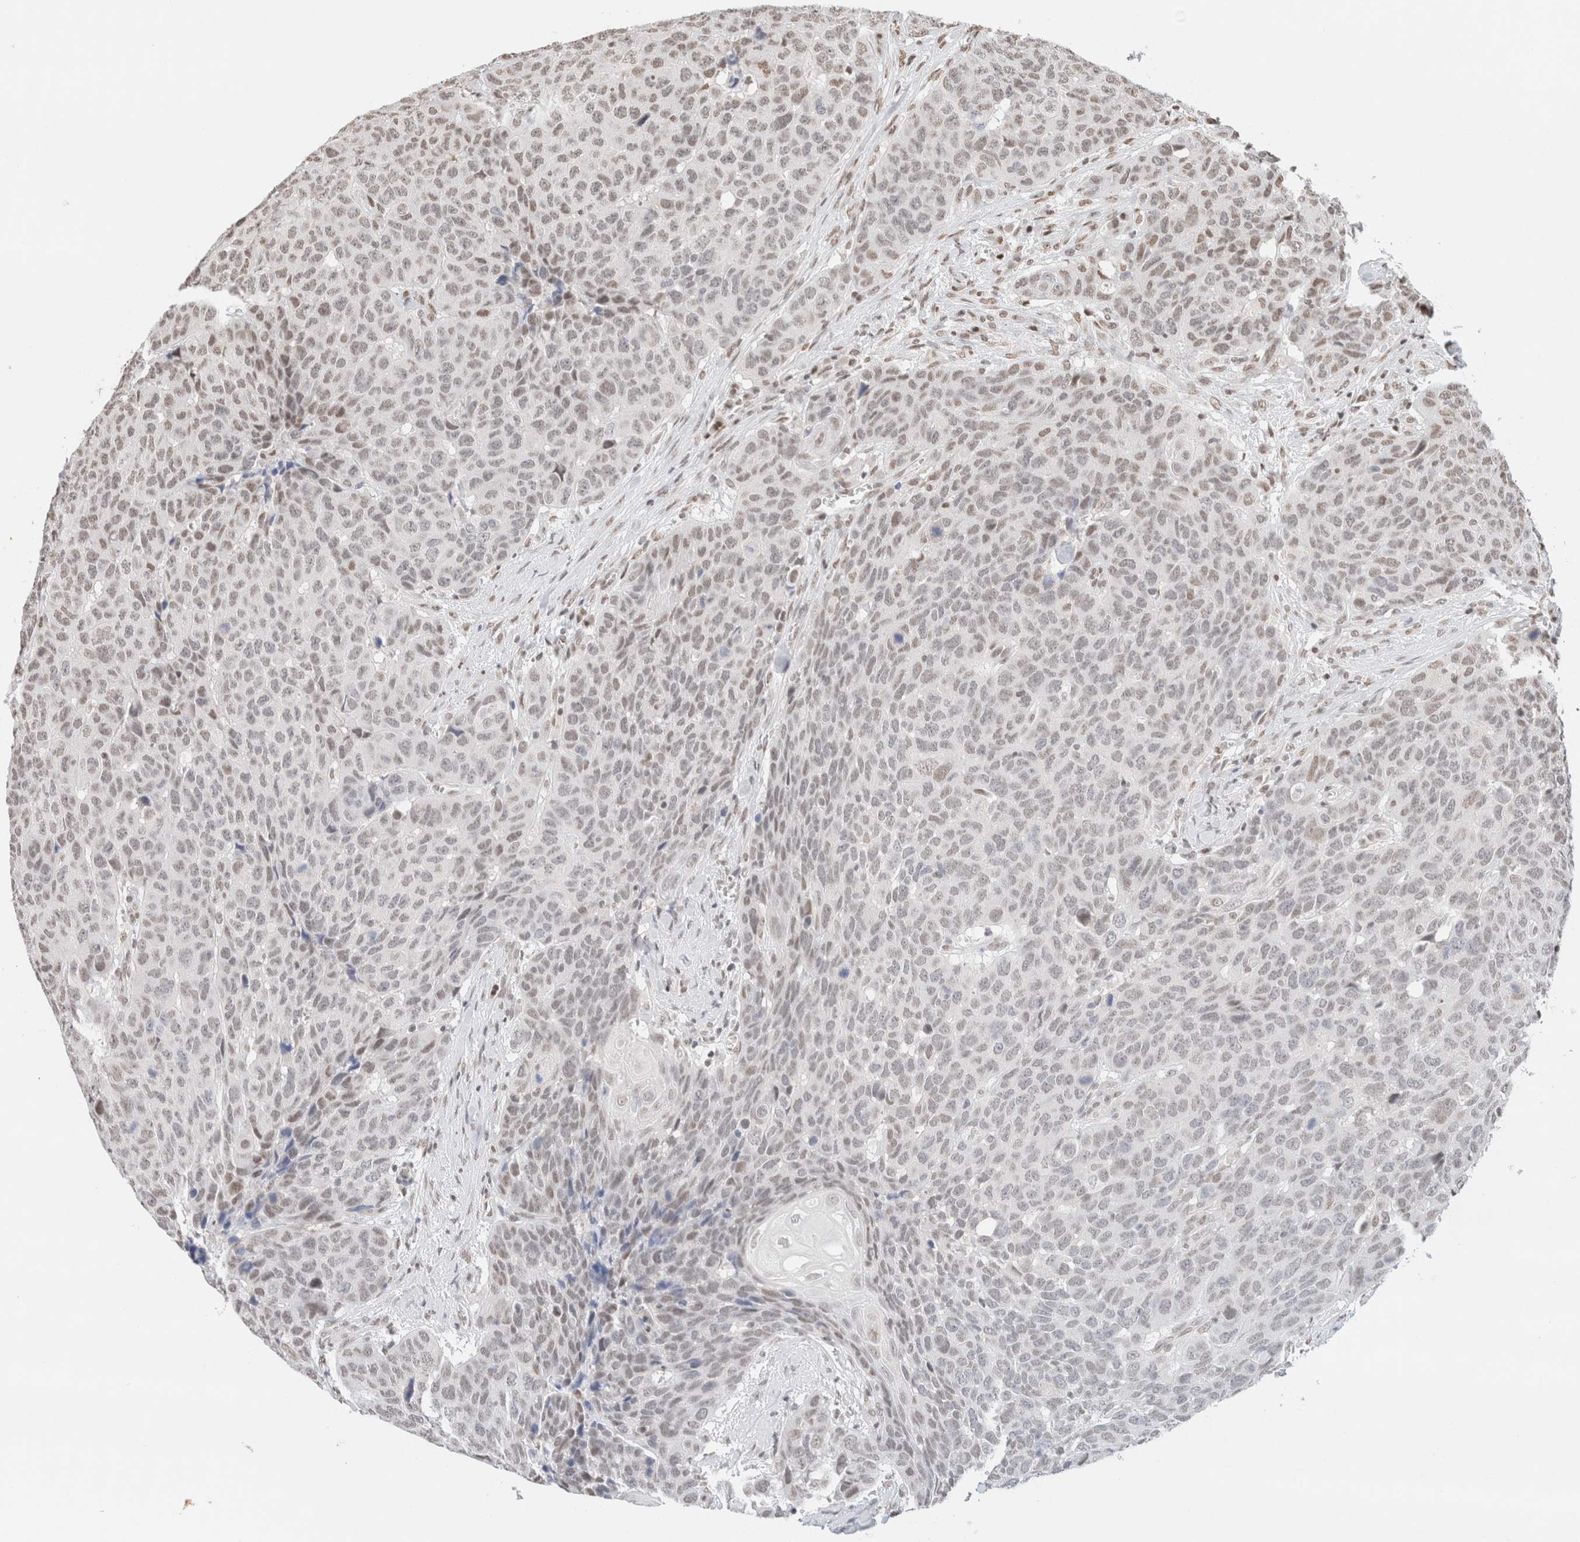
{"staining": {"intensity": "weak", "quantity": "25%-75%", "location": "nuclear"}, "tissue": "head and neck cancer", "cell_type": "Tumor cells", "image_type": "cancer", "snomed": [{"axis": "morphology", "description": "Squamous cell carcinoma, NOS"}, {"axis": "topography", "description": "Head-Neck"}], "caption": "Head and neck cancer (squamous cell carcinoma) stained for a protein exhibits weak nuclear positivity in tumor cells.", "gene": "SUPT3H", "patient": {"sex": "male", "age": 66}}